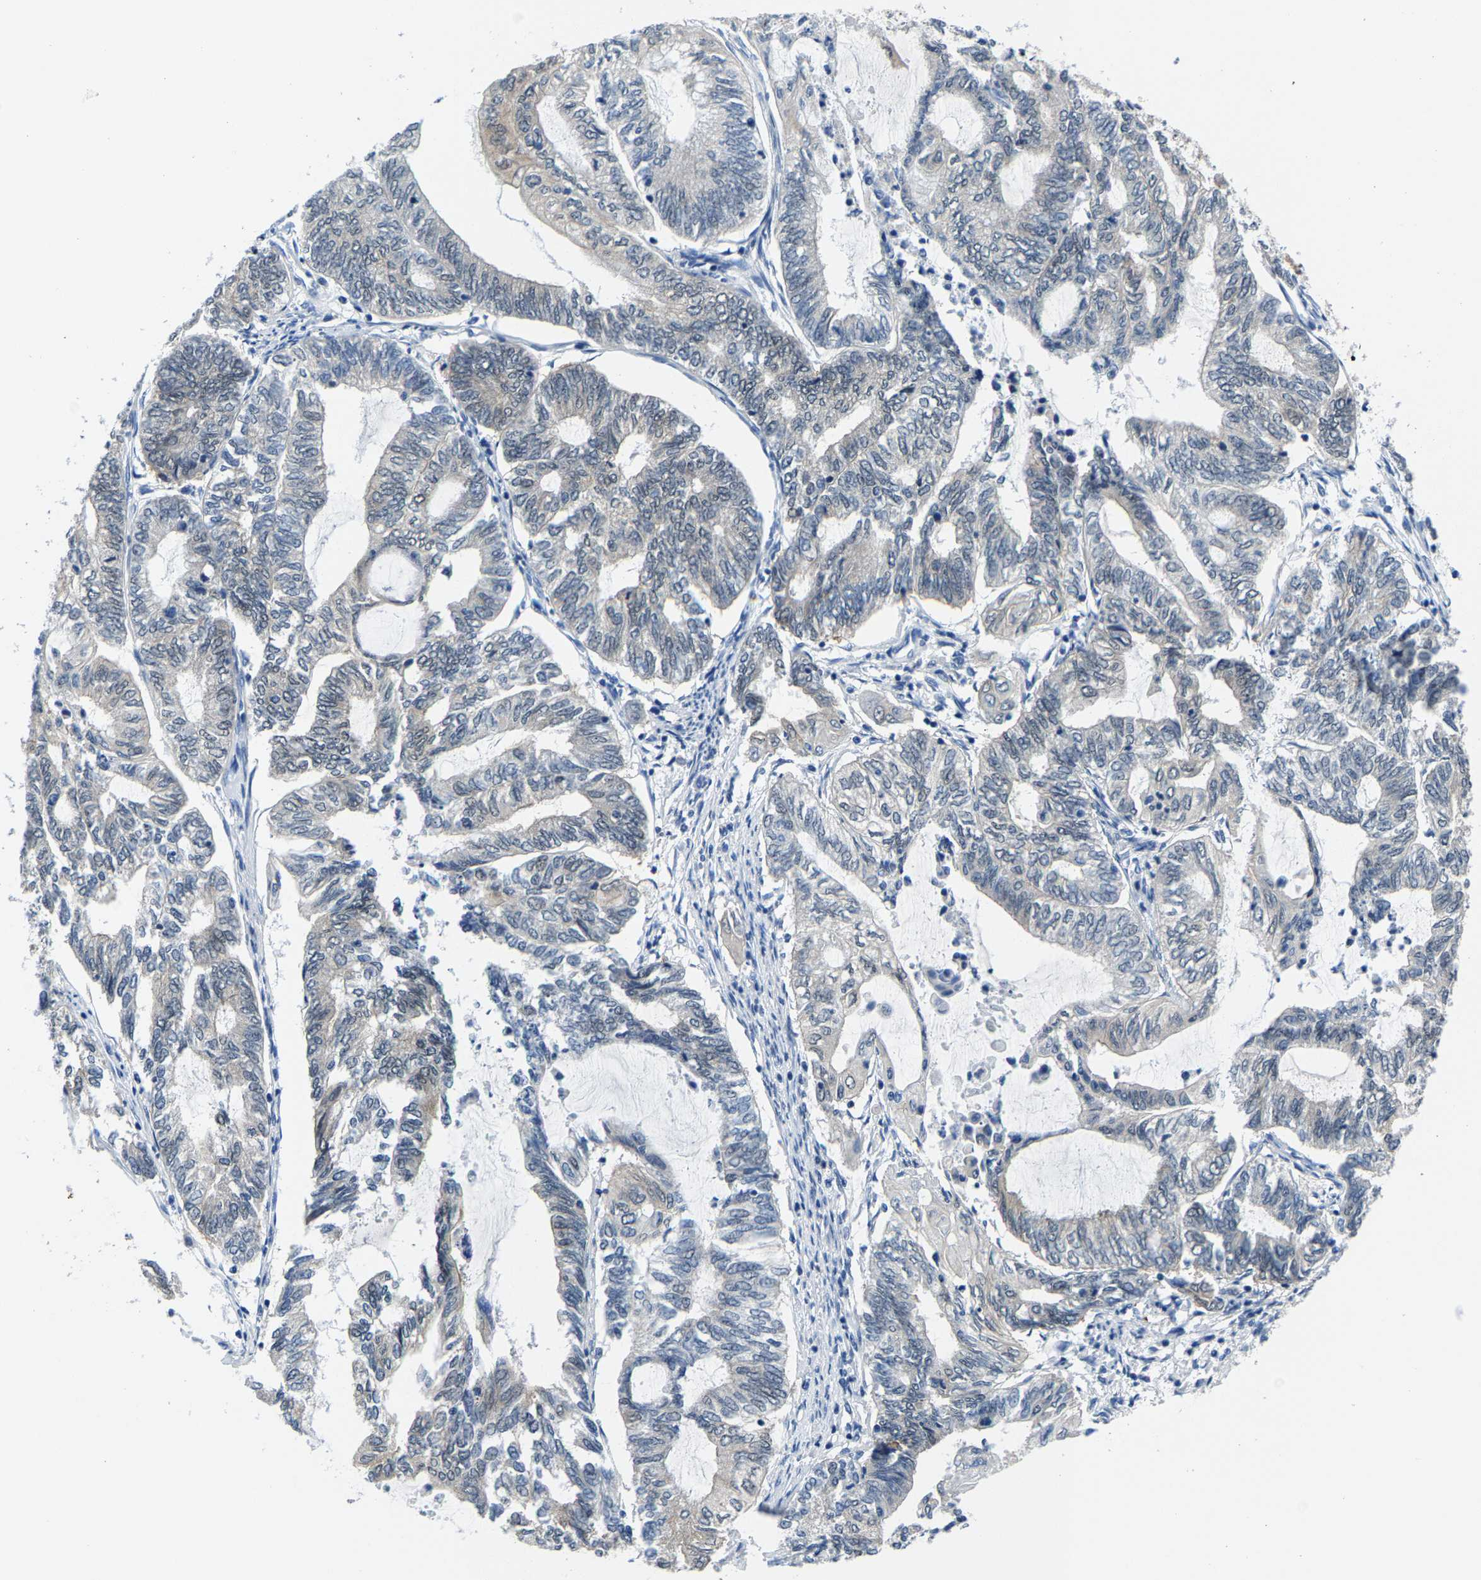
{"staining": {"intensity": "negative", "quantity": "none", "location": "none"}, "tissue": "endometrial cancer", "cell_type": "Tumor cells", "image_type": "cancer", "snomed": [{"axis": "morphology", "description": "Adenocarcinoma, NOS"}, {"axis": "topography", "description": "Uterus"}, {"axis": "topography", "description": "Endometrium"}], "caption": "Histopathology image shows no protein expression in tumor cells of endometrial adenocarcinoma tissue.", "gene": "SSH3", "patient": {"sex": "female", "age": 70}}